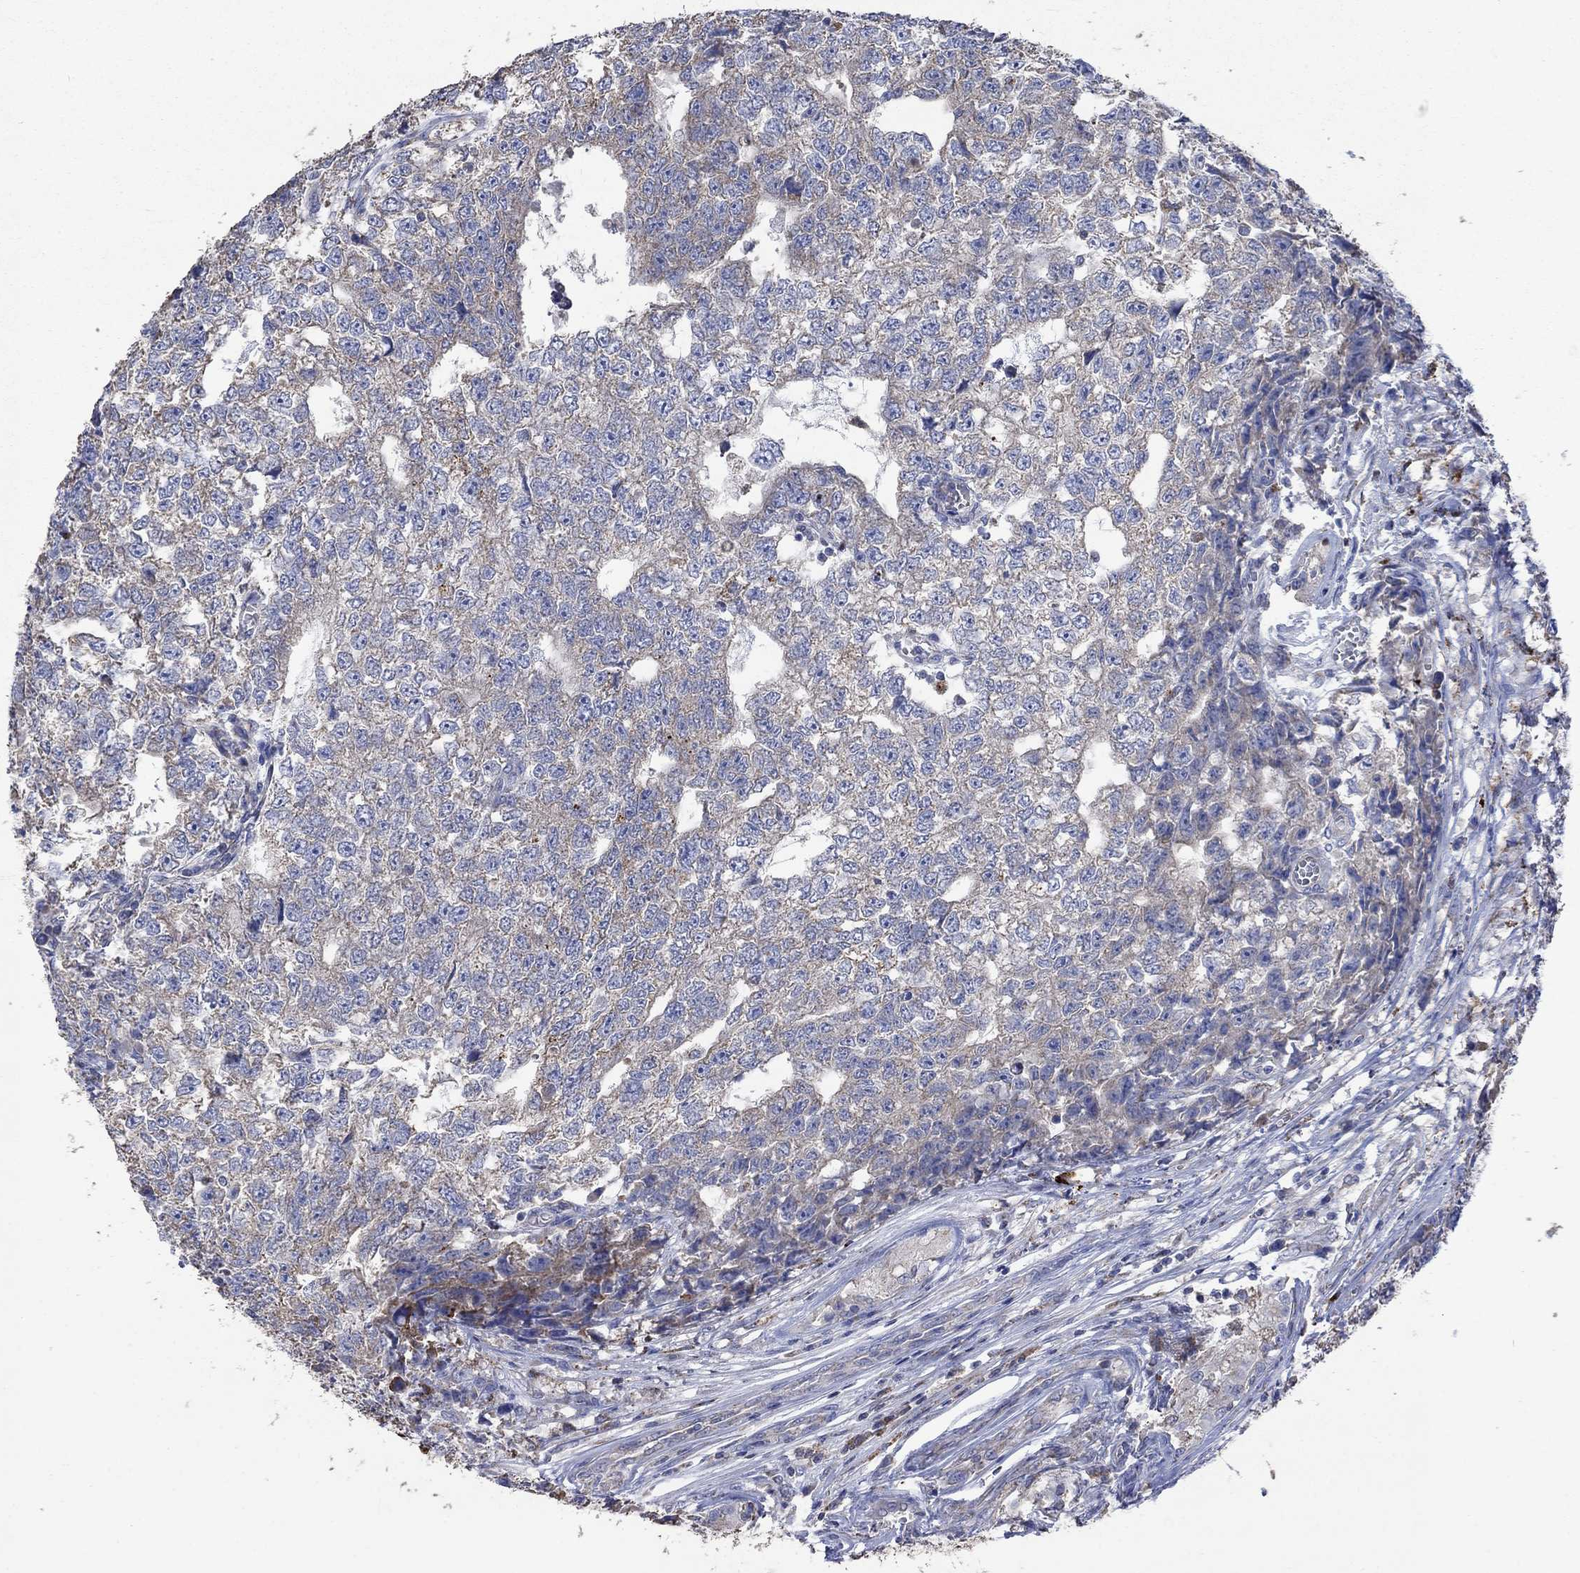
{"staining": {"intensity": "weak", "quantity": ">75%", "location": "cytoplasmic/membranous"}, "tissue": "testis cancer", "cell_type": "Tumor cells", "image_type": "cancer", "snomed": [{"axis": "morphology", "description": "Seminoma, NOS"}, {"axis": "morphology", "description": "Carcinoma, Embryonal, NOS"}, {"axis": "topography", "description": "Testis"}], "caption": "This is a micrograph of IHC staining of testis cancer (embryonal carcinoma), which shows weak expression in the cytoplasmic/membranous of tumor cells.", "gene": "UGT8", "patient": {"sex": "male", "age": 22}}